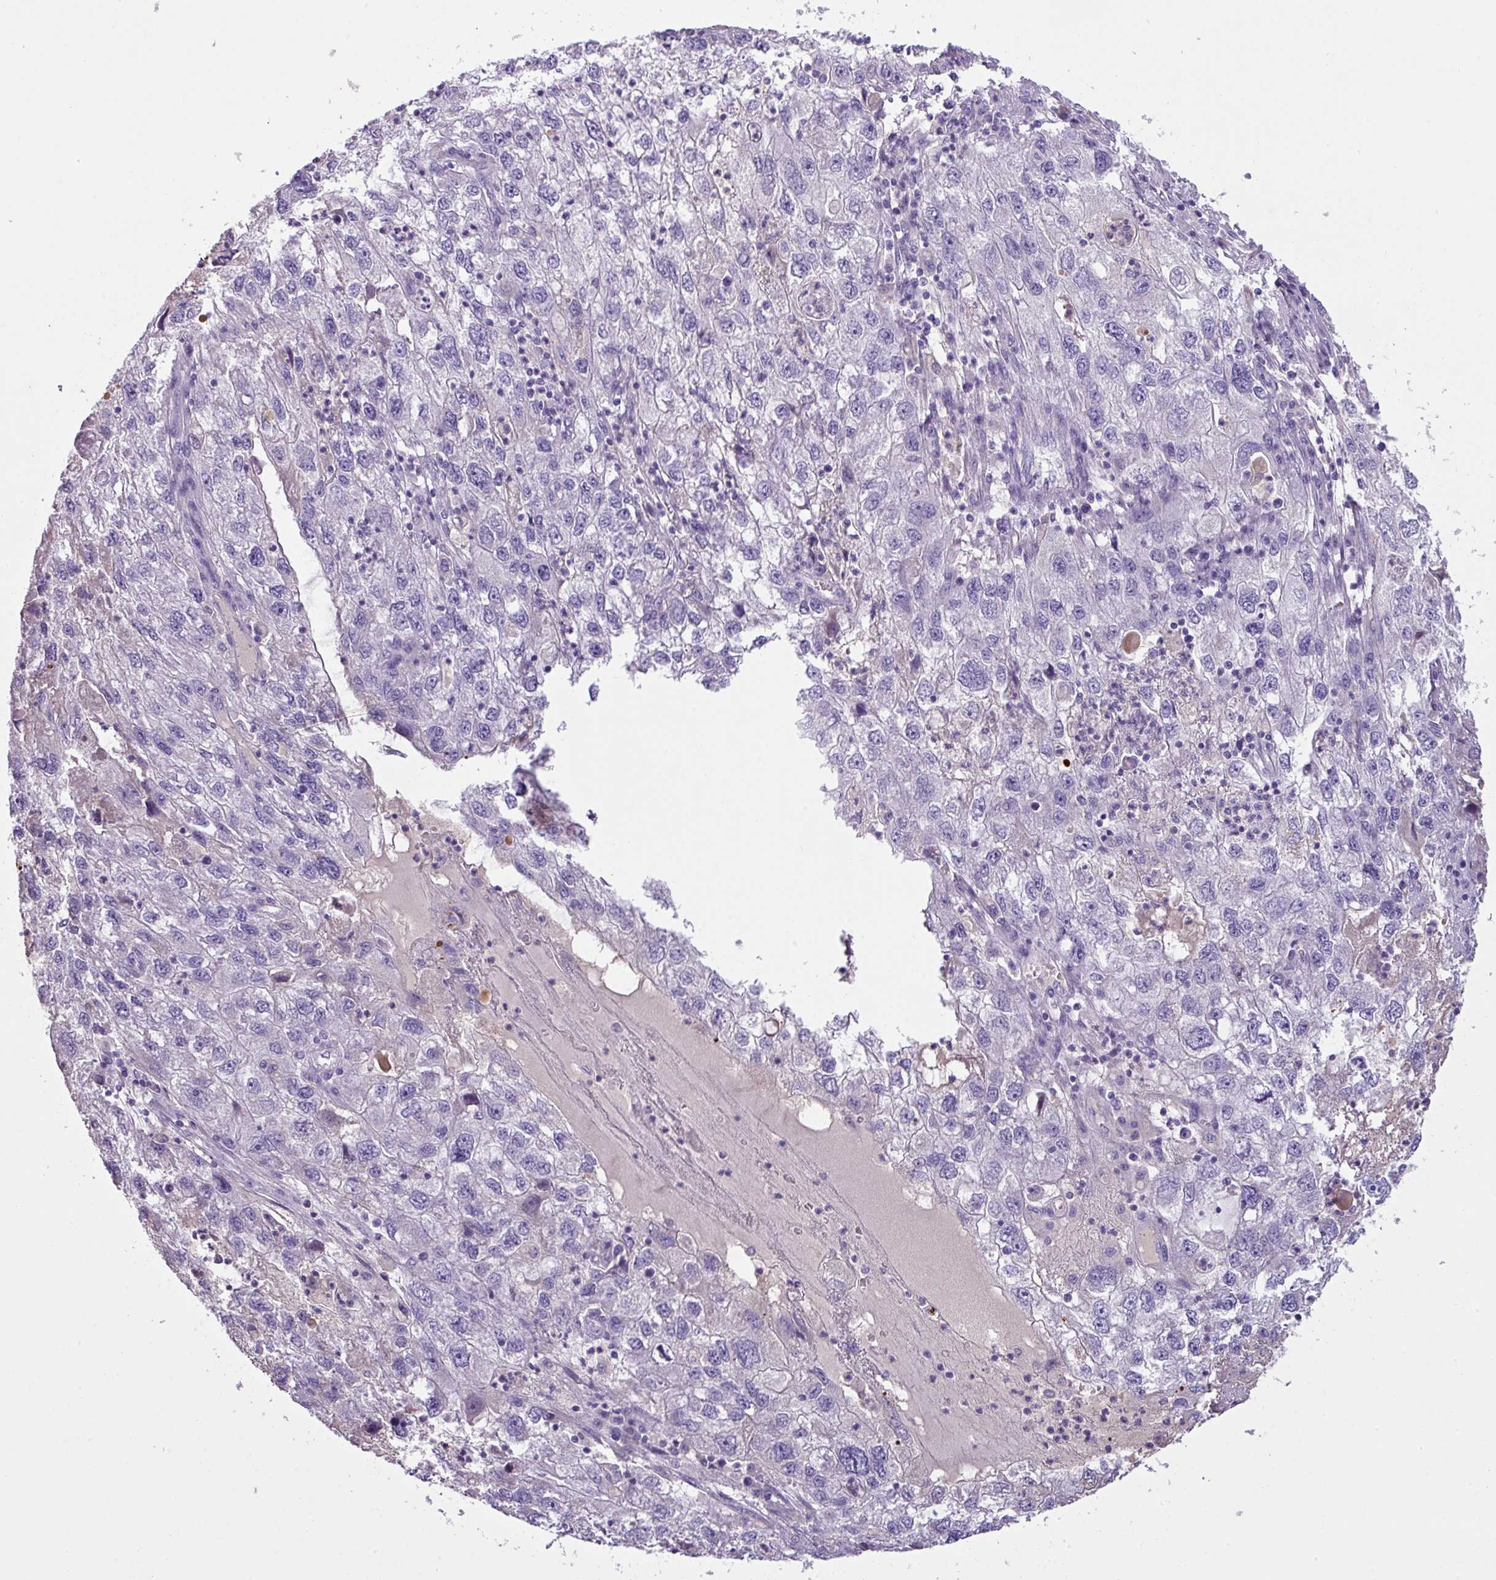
{"staining": {"intensity": "negative", "quantity": "none", "location": "none"}, "tissue": "endometrial cancer", "cell_type": "Tumor cells", "image_type": "cancer", "snomed": [{"axis": "morphology", "description": "Adenocarcinoma, NOS"}, {"axis": "topography", "description": "Endometrium"}], "caption": "Human endometrial cancer (adenocarcinoma) stained for a protein using immunohistochemistry displays no staining in tumor cells.", "gene": "OR6C6", "patient": {"sex": "female", "age": 49}}